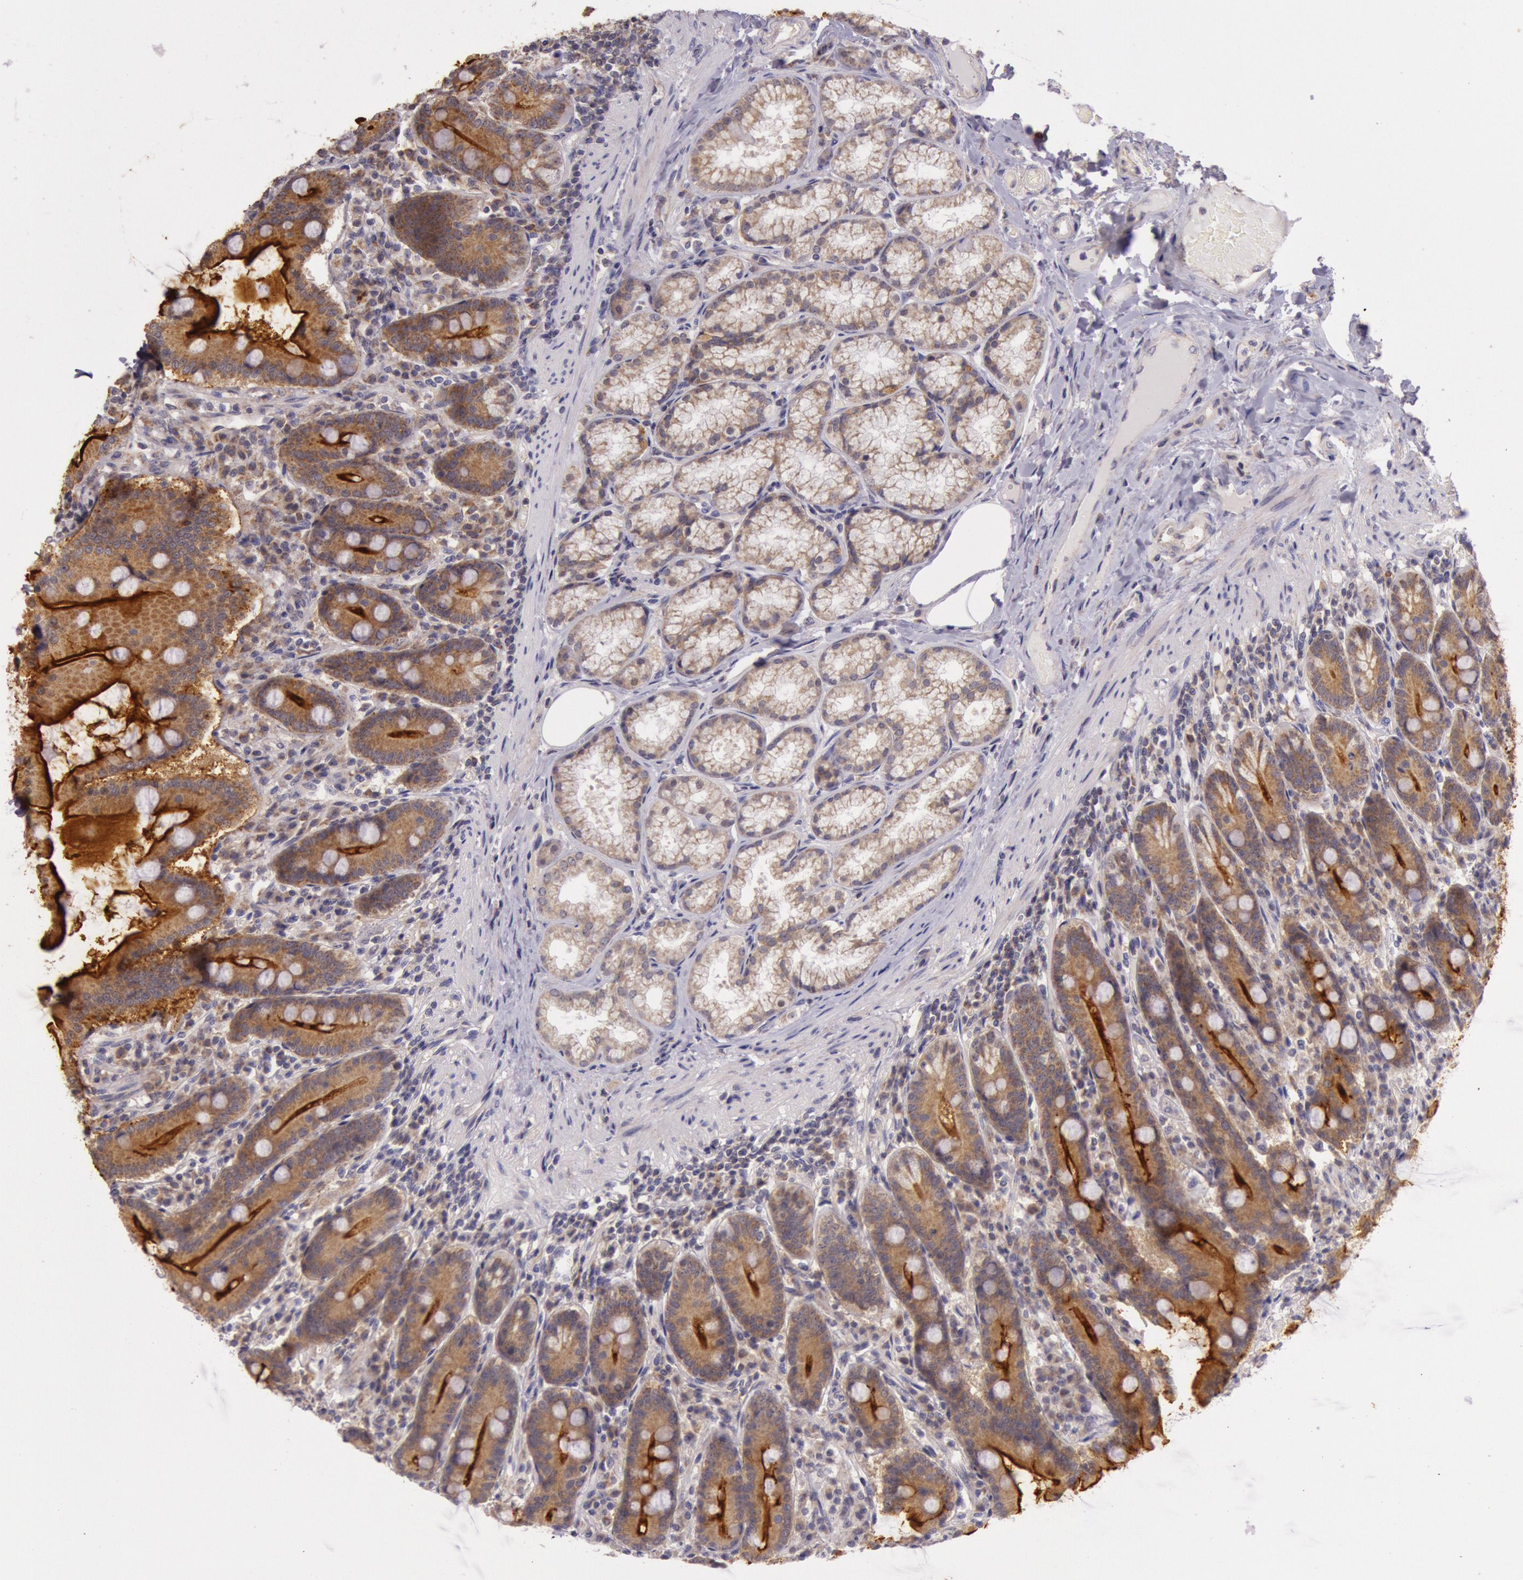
{"staining": {"intensity": "strong", "quantity": ">75%", "location": "cytoplasmic/membranous"}, "tissue": "duodenum", "cell_type": "Glandular cells", "image_type": "normal", "snomed": [{"axis": "morphology", "description": "Normal tissue, NOS"}, {"axis": "topography", "description": "Duodenum"}], "caption": "Immunohistochemical staining of unremarkable human duodenum shows >75% levels of strong cytoplasmic/membranous protein staining in about >75% of glandular cells.", "gene": "CDK16", "patient": {"sex": "female", "age": 64}}